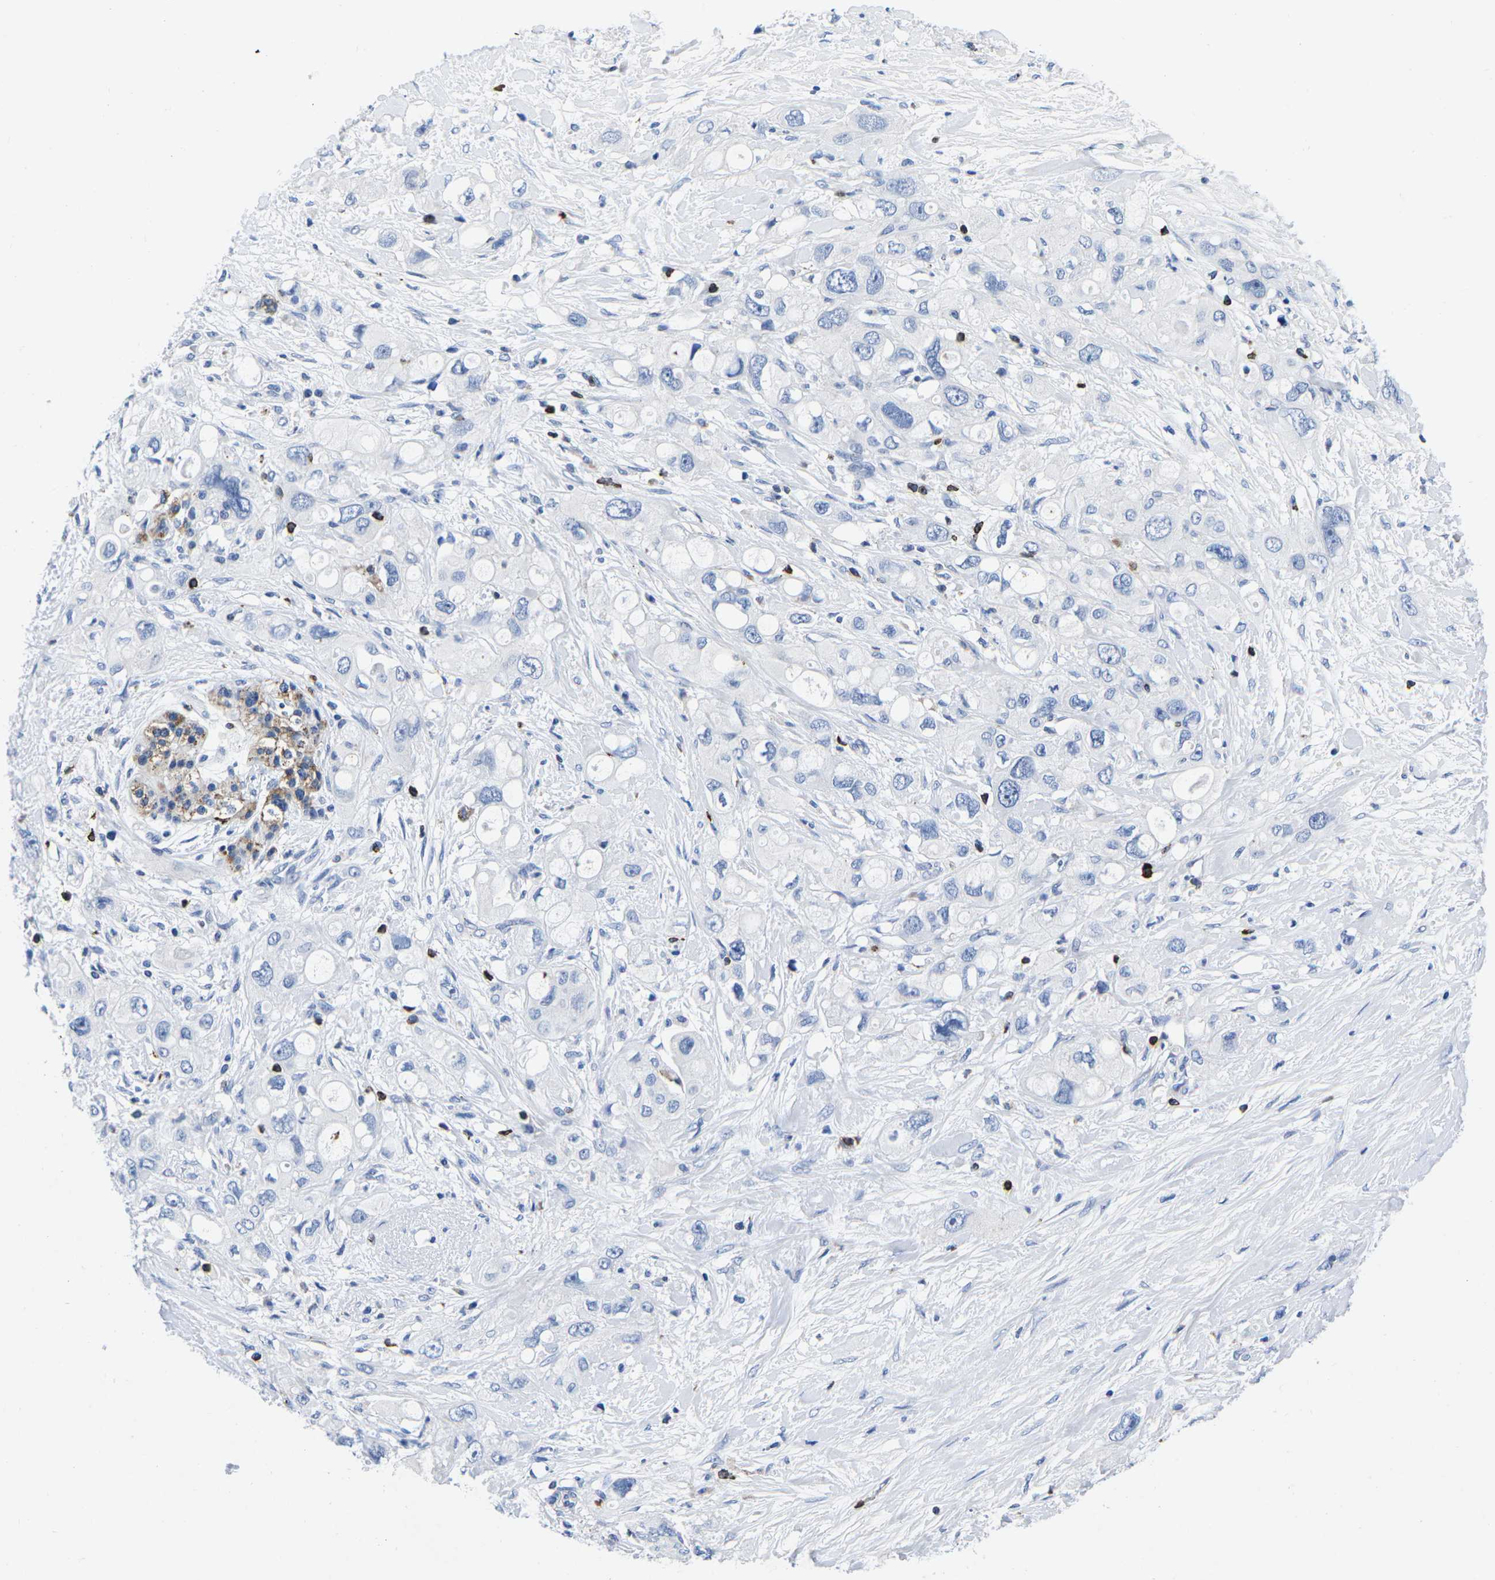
{"staining": {"intensity": "negative", "quantity": "none", "location": "none"}, "tissue": "pancreatic cancer", "cell_type": "Tumor cells", "image_type": "cancer", "snomed": [{"axis": "morphology", "description": "Adenocarcinoma, NOS"}, {"axis": "topography", "description": "Pancreas"}], "caption": "Tumor cells are negative for protein expression in human pancreatic cancer. Nuclei are stained in blue.", "gene": "CTSW", "patient": {"sex": "female", "age": 56}}